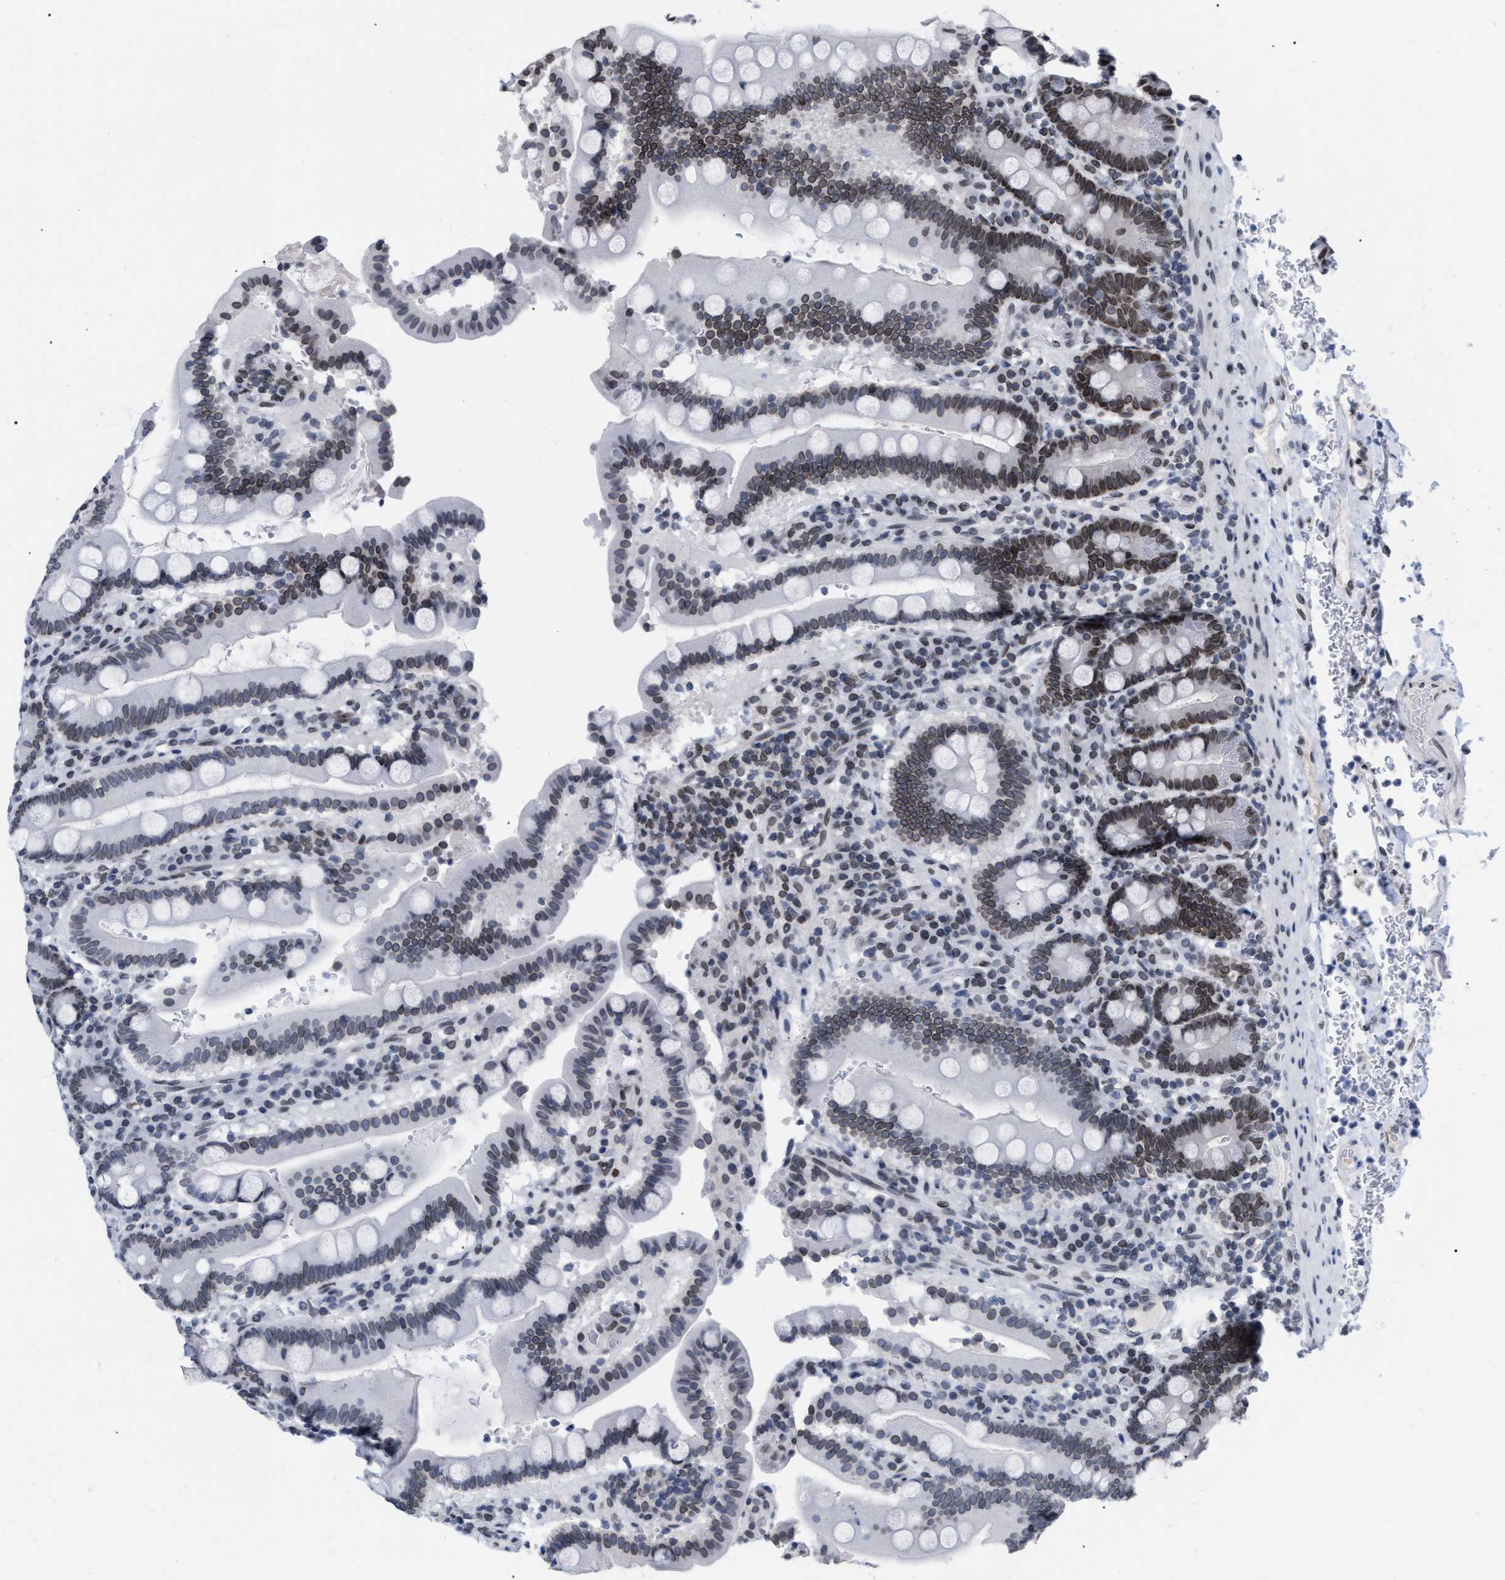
{"staining": {"intensity": "moderate", "quantity": "<25%", "location": "cytoplasmic/membranous,nuclear"}, "tissue": "duodenum", "cell_type": "Glandular cells", "image_type": "normal", "snomed": [{"axis": "morphology", "description": "Normal tissue, NOS"}, {"axis": "topography", "description": "Small intestine, NOS"}], "caption": "Protein staining reveals moderate cytoplasmic/membranous,nuclear positivity in about <25% of glandular cells in benign duodenum.", "gene": "TPR", "patient": {"sex": "female", "age": 71}}